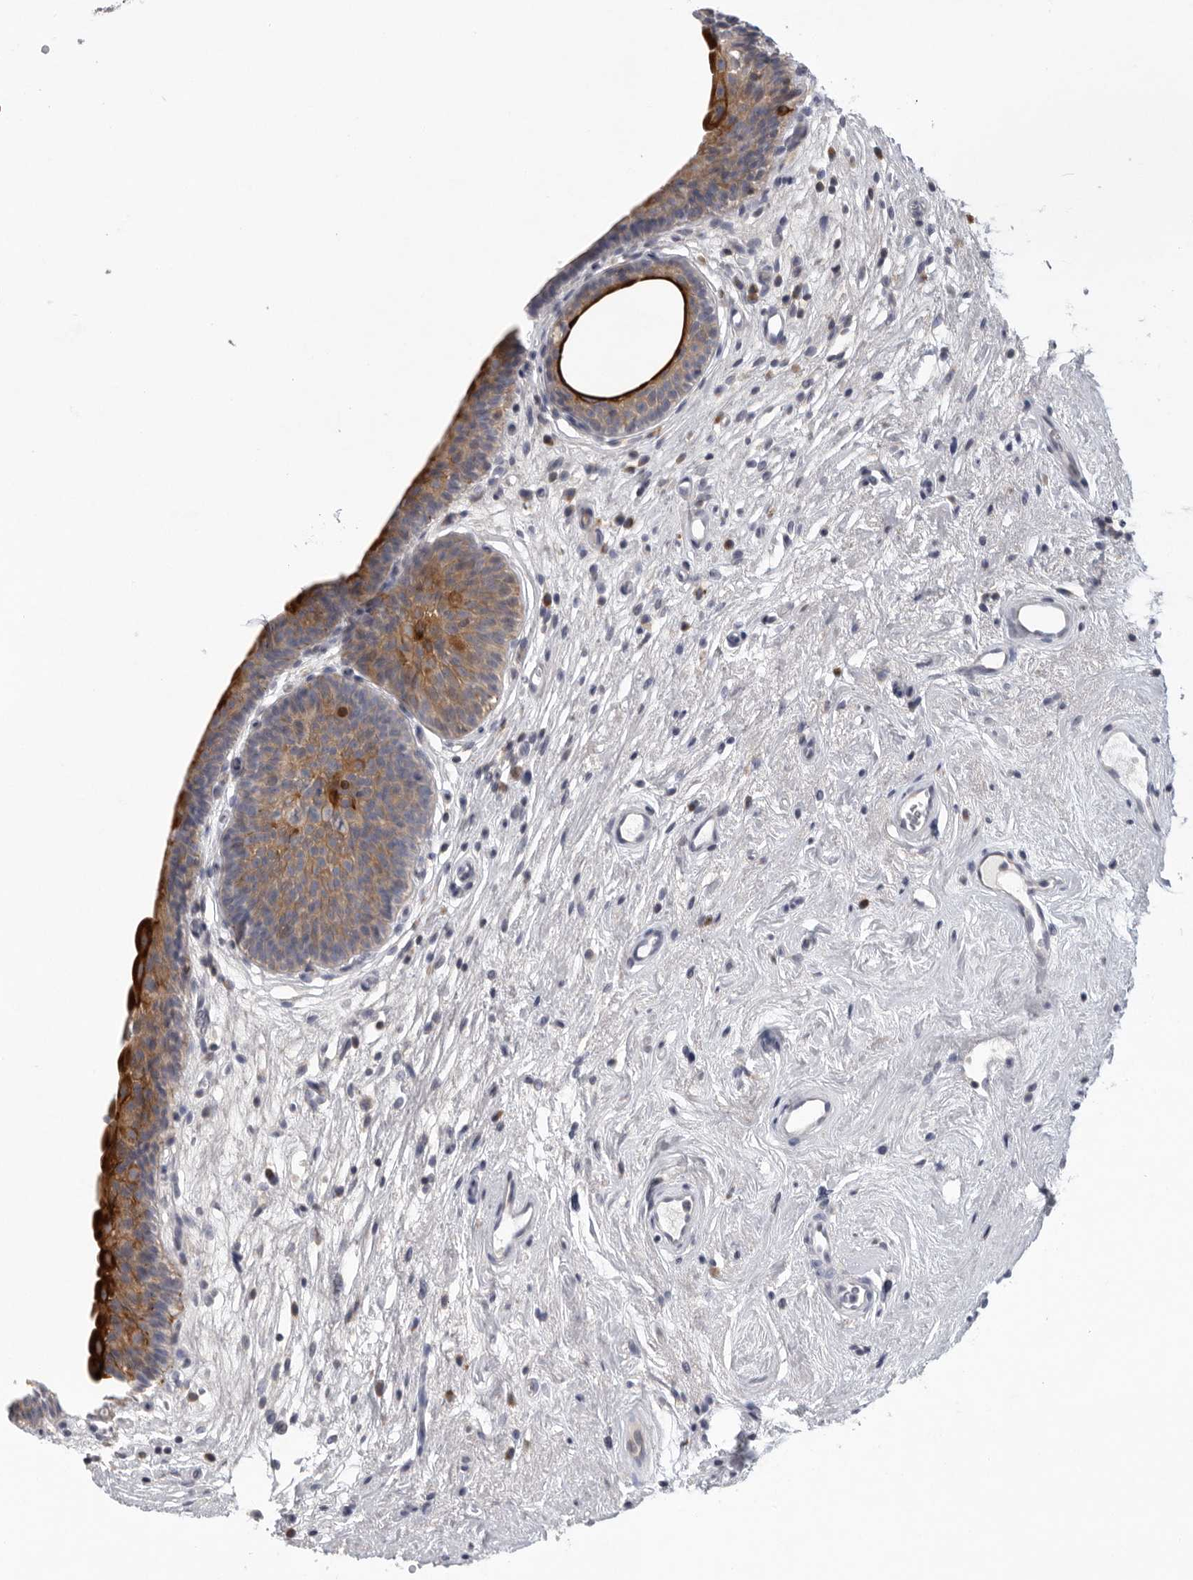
{"staining": {"intensity": "strong", "quantity": ">75%", "location": "cytoplasmic/membranous"}, "tissue": "urinary bladder", "cell_type": "Urothelial cells", "image_type": "normal", "snomed": [{"axis": "morphology", "description": "Normal tissue, NOS"}, {"axis": "topography", "description": "Urinary bladder"}], "caption": "Brown immunohistochemical staining in normal human urinary bladder exhibits strong cytoplasmic/membranous expression in approximately >75% of urothelial cells. Nuclei are stained in blue.", "gene": "USP24", "patient": {"sex": "male", "age": 83}}